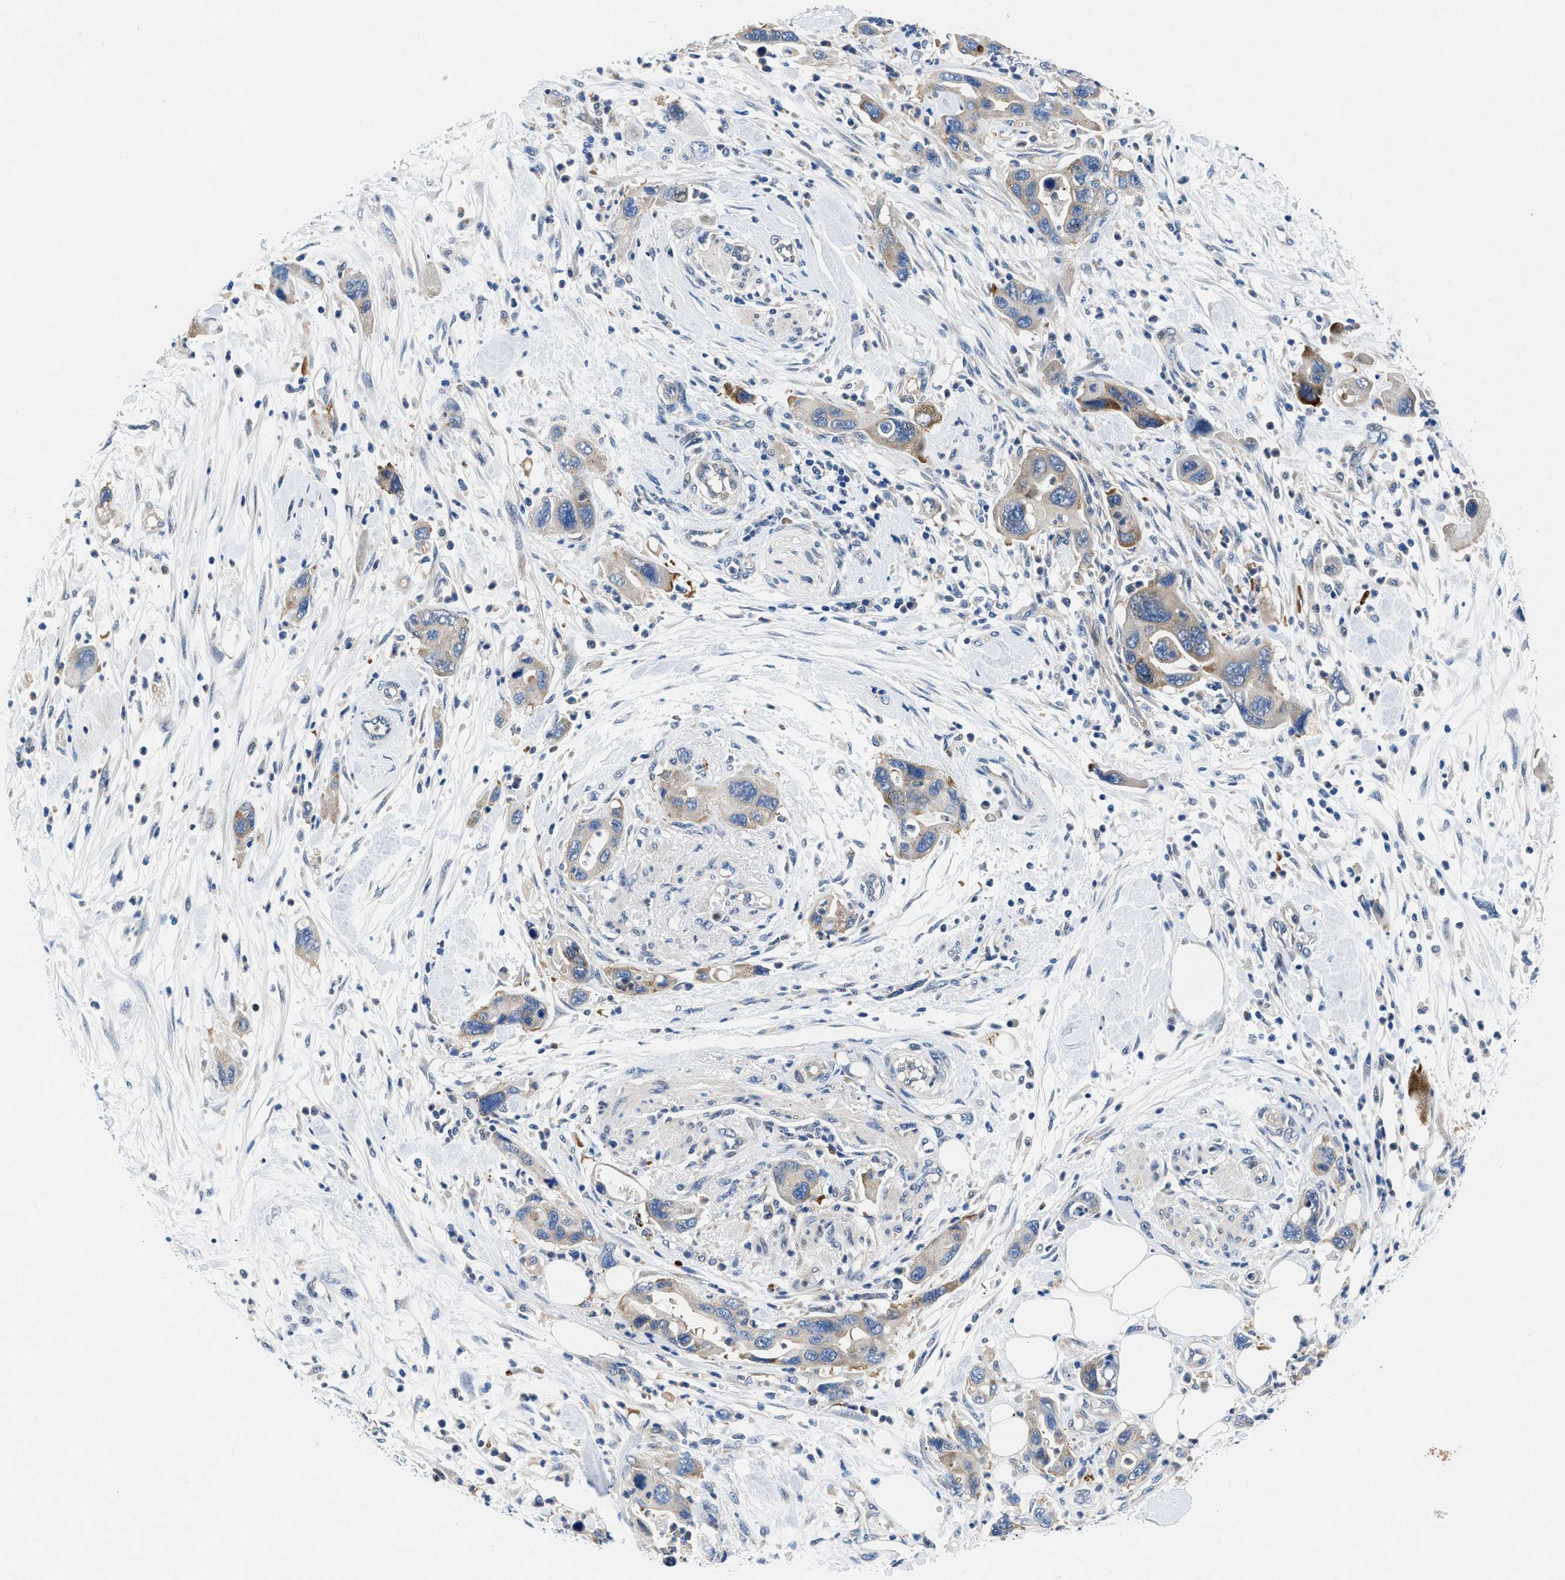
{"staining": {"intensity": "weak", "quantity": "<25%", "location": "cytoplasmic/membranous"}, "tissue": "pancreatic cancer", "cell_type": "Tumor cells", "image_type": "cancer", "snomed": [{"axis": "morphology", "description": "Normal tissue, NOS"}, {"axis": "morphology", "description": "Adenocarcinoma, NOS"}, {"axis": "topography", "description": "Pancreas"}], "caption": "This is an immunohistochemistry image of pancreatic cancer. There is no staining in tumor cells.", "gene": "COPS2", "patient": {"sex": "female", "age": 71}}